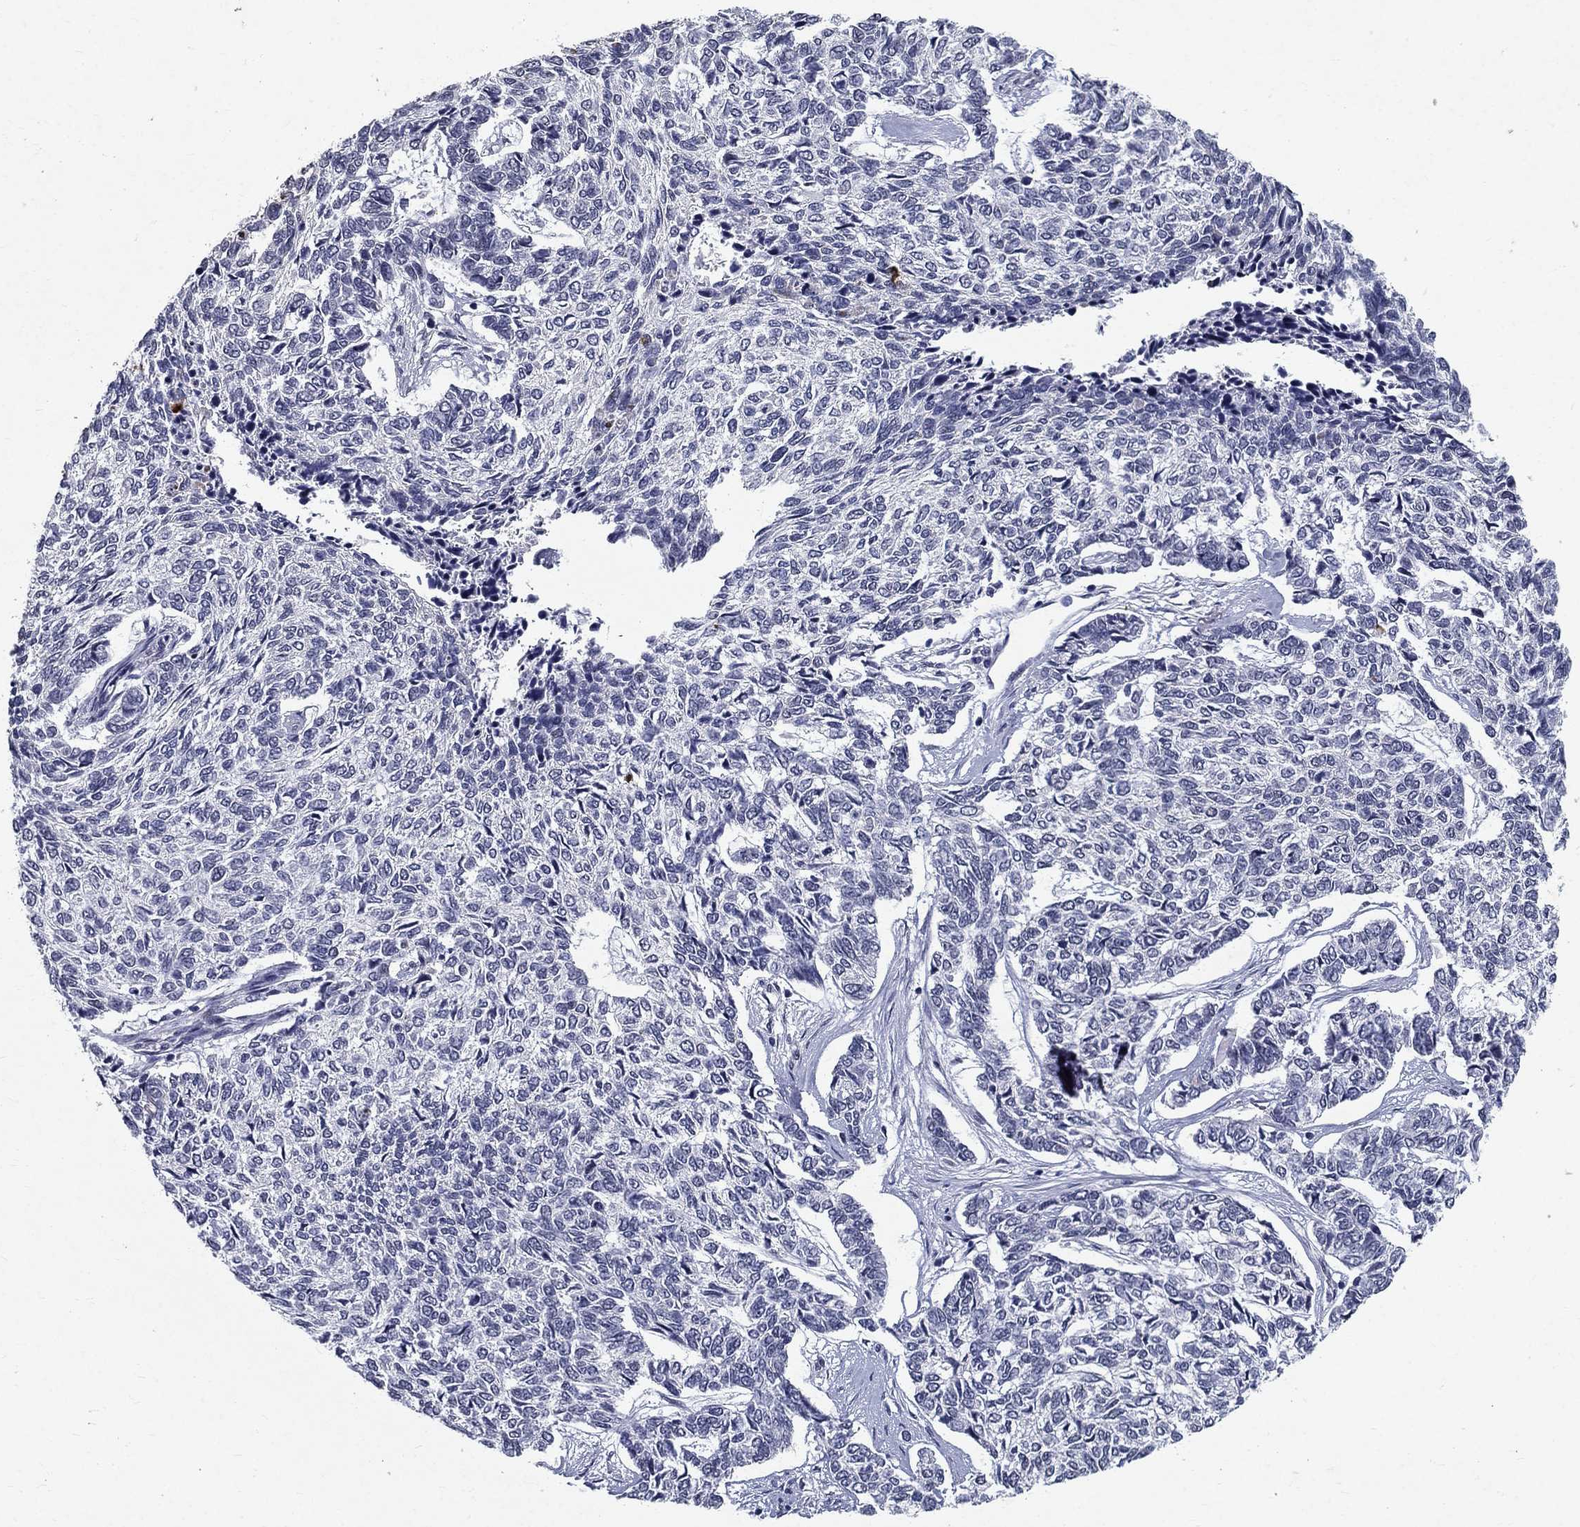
{"staining": {"intensity": "negative", "quantity": "none", "location": "none"}, "tissue": "skin cancer", "cell_type": "Tumor cells", "image_type": "cancer", "snomed": [{"axis": "morphology", "description": "Basal cell carcinoma"}, {"axis": "topography", "description": "Skin"}], "caption": "Human basal cell carcinoma (skin) stained for a protein using IHC demonstrates no expression in tumor cells.", "gene": "RBFOX1", "patient": {"sex": "female", "age": 65}}